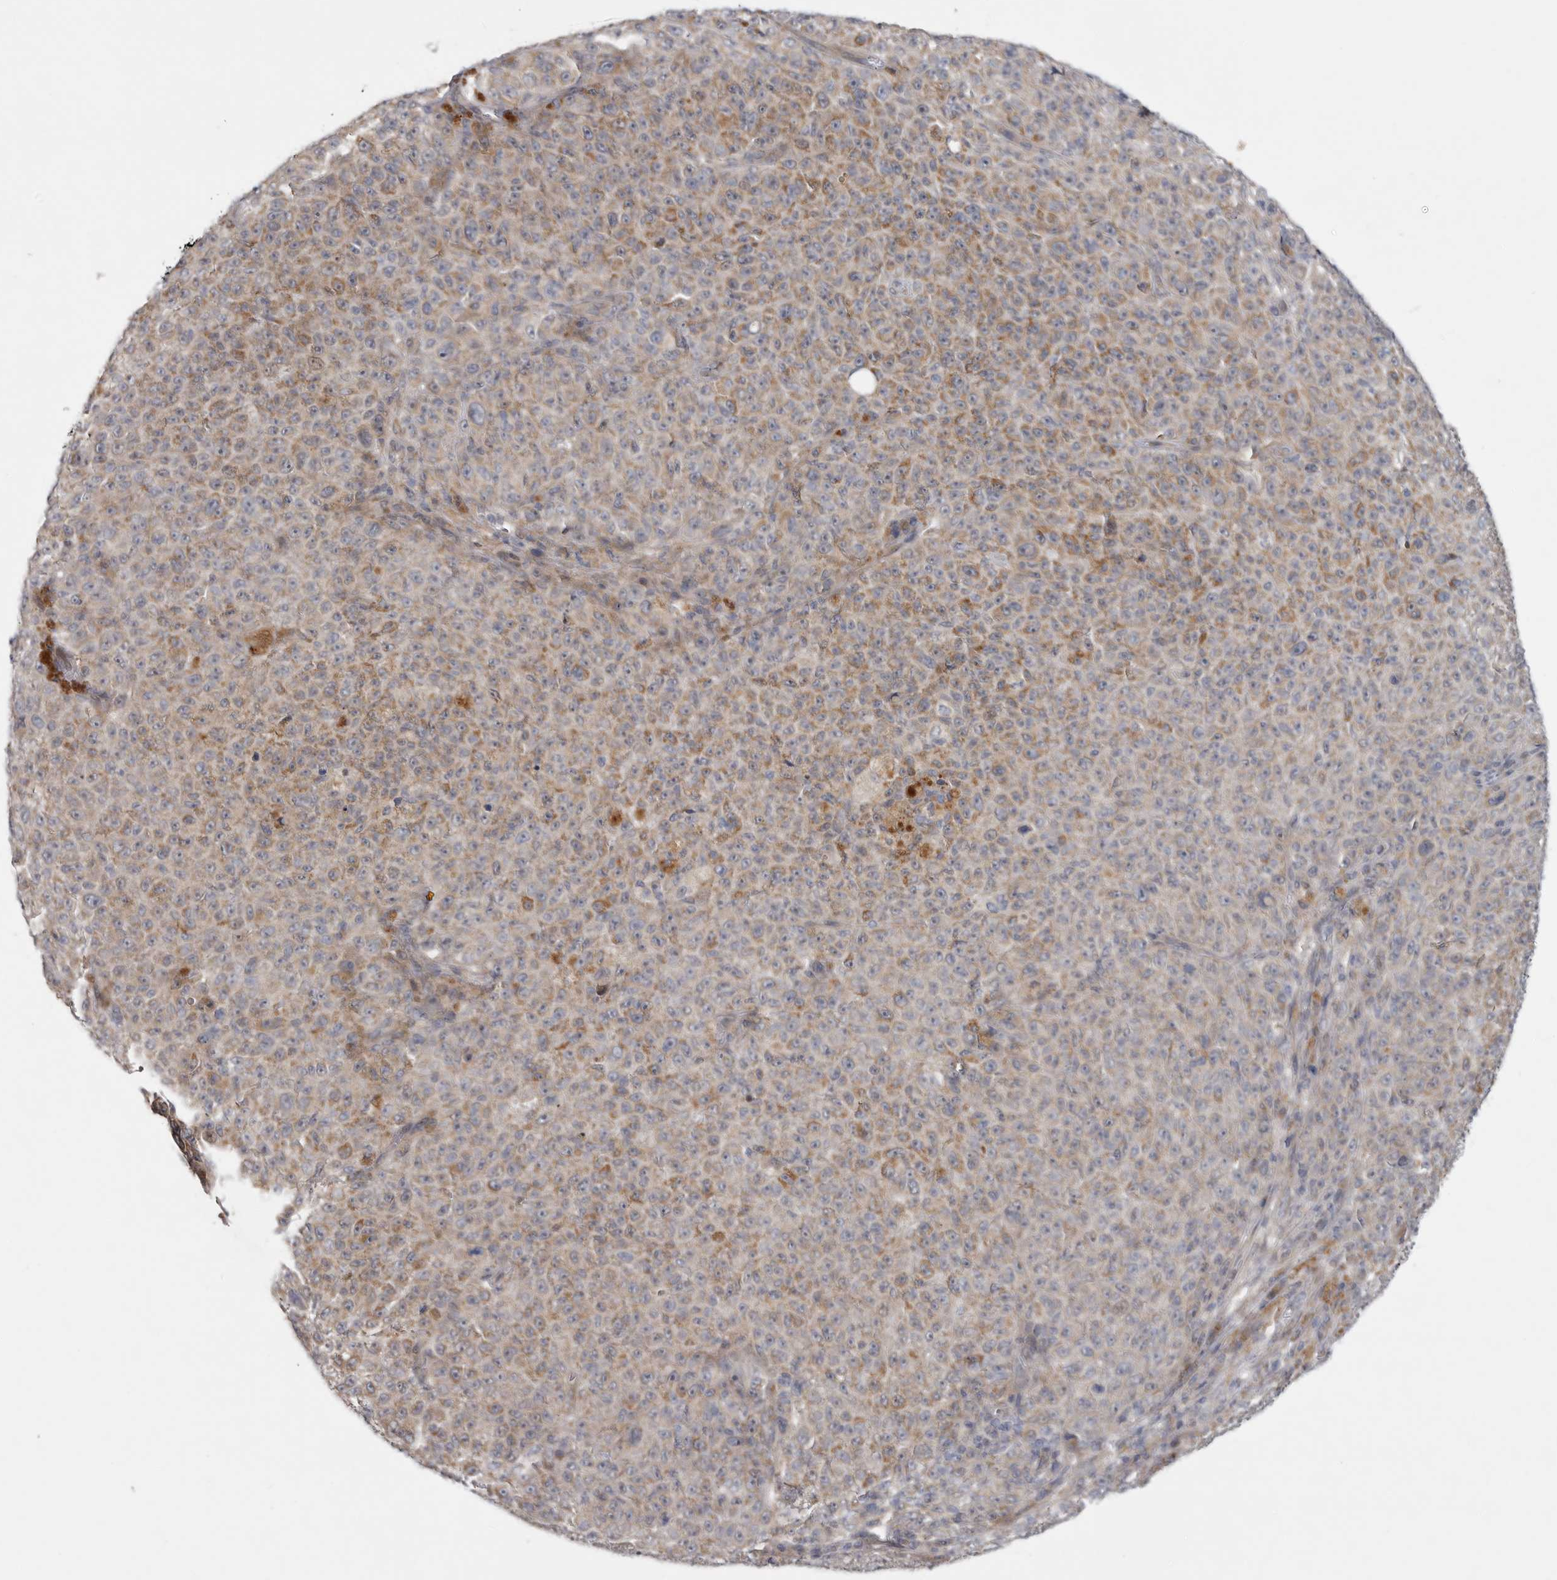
{"staining": {"intensity": "moderate", "quantity": "25%-75%", "location": "cytoplasmic/membranous"}, "tissue": "melanoma", "cell_type": "Tumor cells", "image_type": "cancer", "snomed": [{"axis": "morphology", "description": "Malignant melanoma, NOS"}, {"axis": "topography", "description": "Skin"}], "caption": "Moderate cytoplasmic/membranous expression for a protein is appreciated in about 25%-75% of tumor cells of malignant melanoma using immunohistochemistry (IHC).", "gene": "FBXO43", "patient": {"sex": "female", "age": 82}}